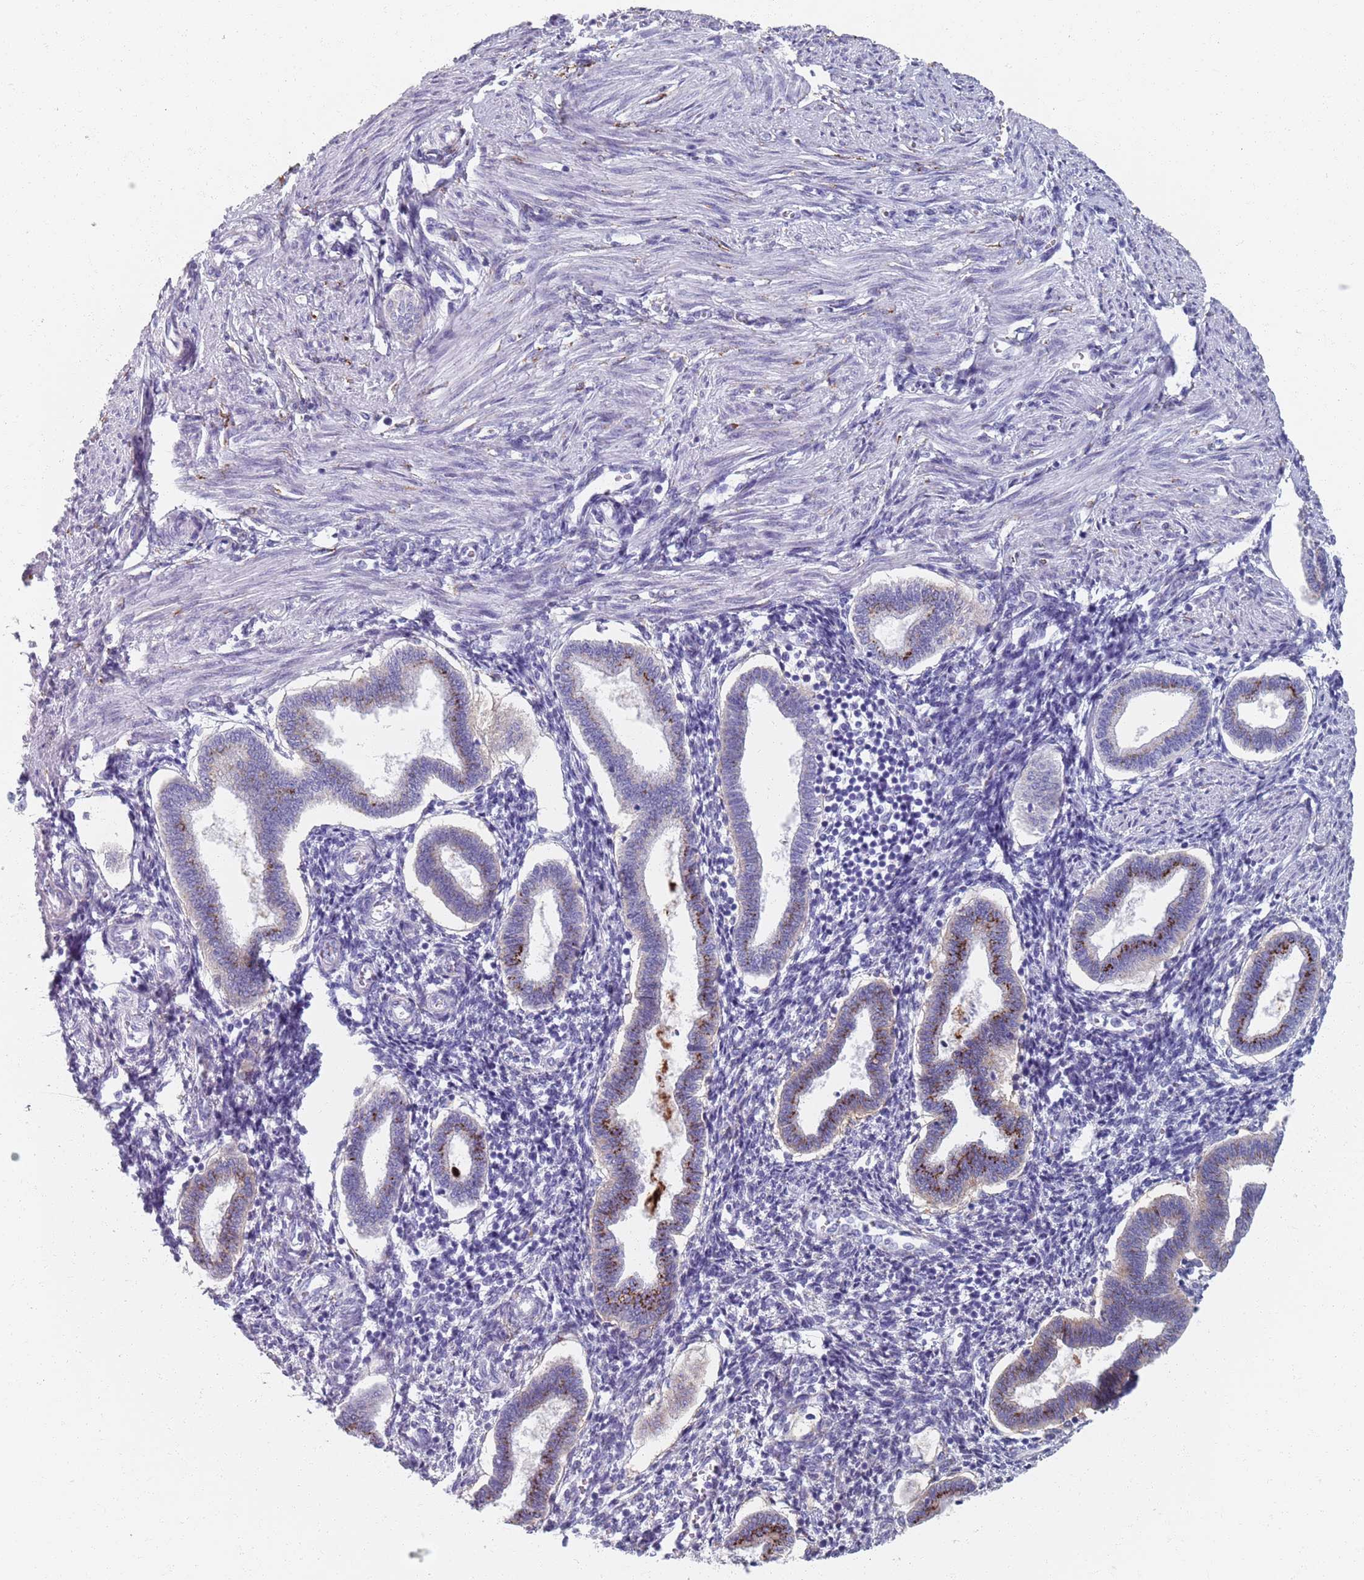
{"staining": {"intensity": "moderate", "quantity": "<25%", "location": "cytoplasmic/membranous"}, "tissue": "endometrium", "cell_type": "Cells in endometrial stroma", "image_type": "normal", "snomed": [{"axis": "morphology", "description": "Normal tissue, NOS"}, {"axis": "topography", "description": "Endometrium"}], "caption": "Unremarkable endometrium demonstrates moderate cytoplasmic/membranous staining in approximately <25% of cells in endometrial stroma, visualized by immunohistochemistry. Immunohistochemistry (ihc) stains the protein of interest in brown and the nuclei are stained blue.", "gene": "PLOD1", "patient": {"sex": "female", "age": 24}}